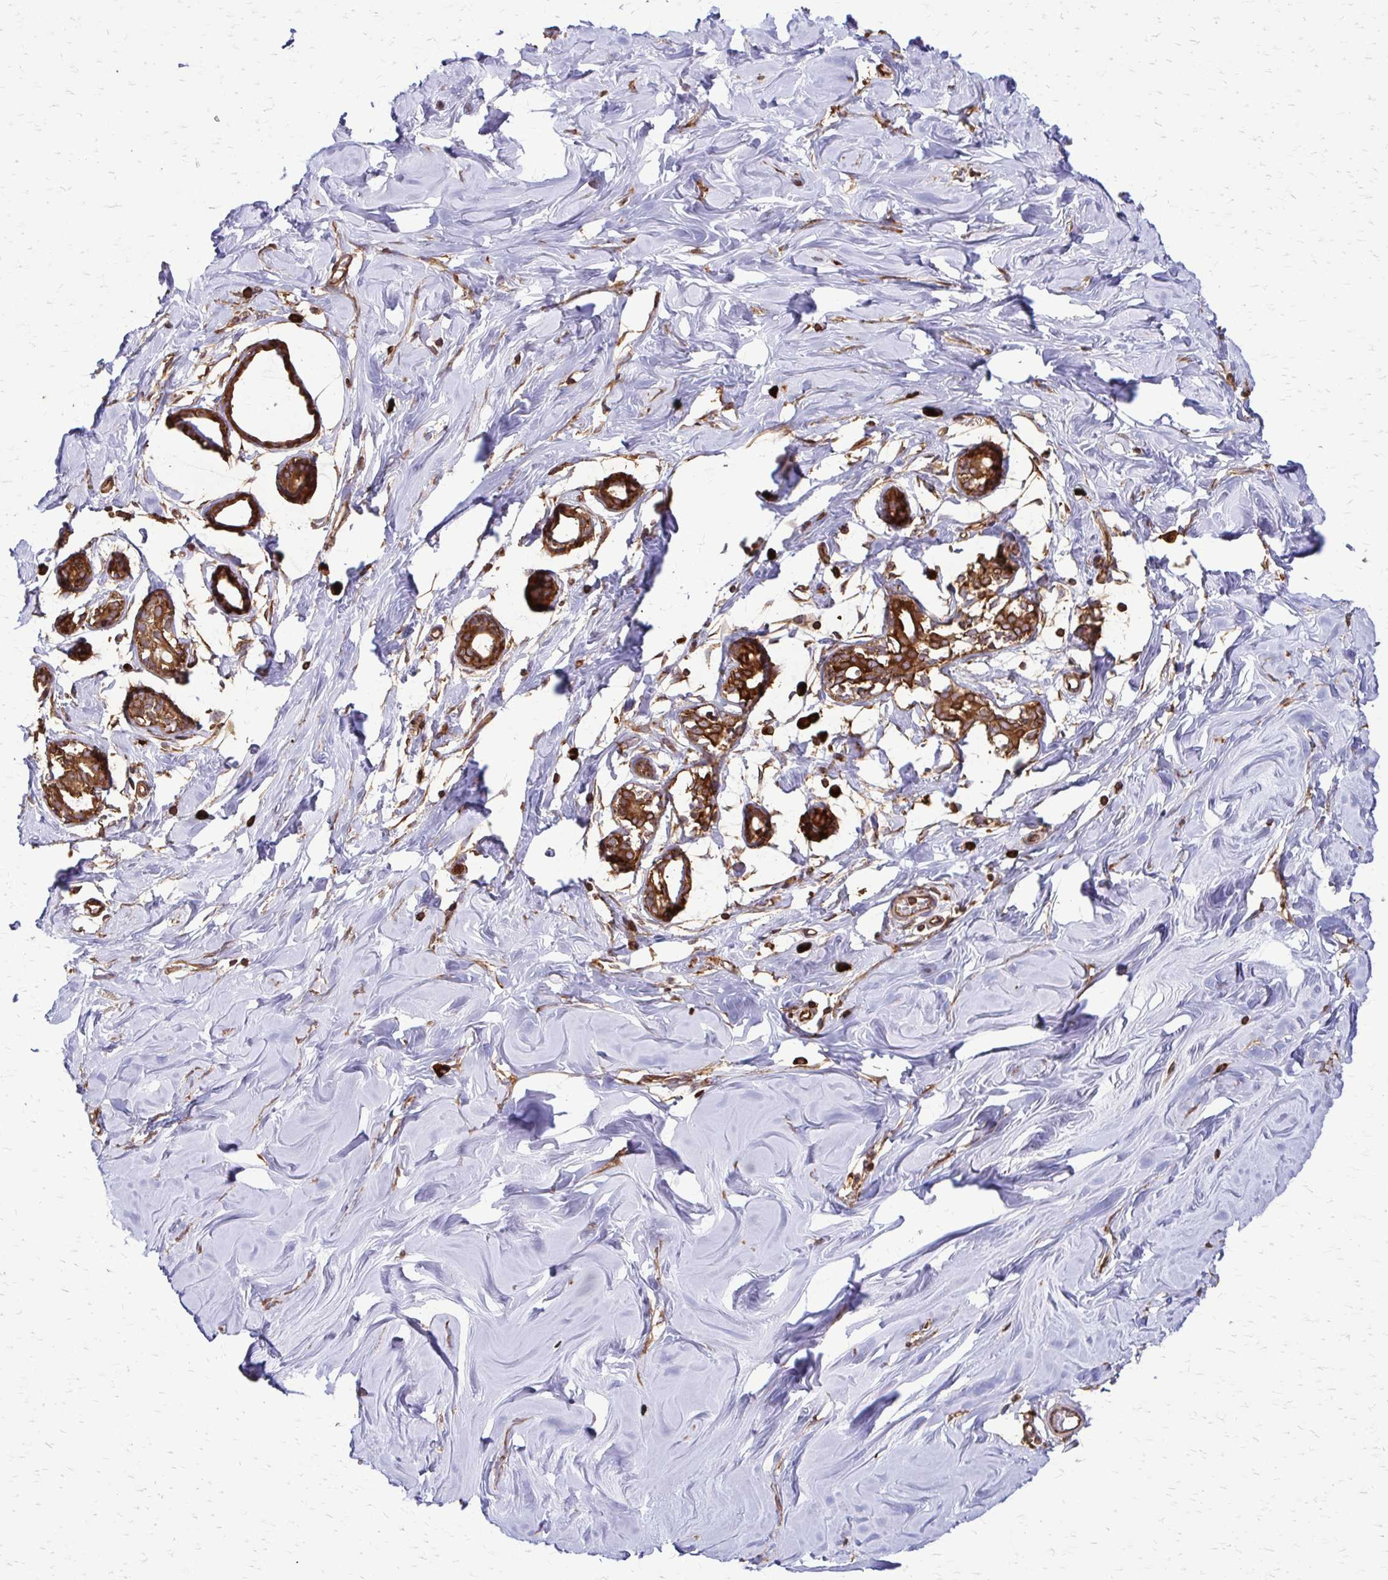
{"staining": {"intensity": "weak", "quantity": "25%-75%", "location": "cytoplasmic/membranous"}, "tissue": "breast", "cell_type": "Adipocytes", "image_type": "normal", "snomed": [{"axis": "morphology", "description": "Normal tissue, NOS"}, {"axis": "topography", "description": "Breast"}], "caption": "An immunohistochemistry photomicrograph of normal tissue is shown. Protein staining in brown highlights weak cytoplasmic/membranous positivity in breast within adipocytes. The protein is shown in brown color, while the nuclei are stained blue.", "gene": "EEF2", "patient": {"sex": "female", "age": 27}}